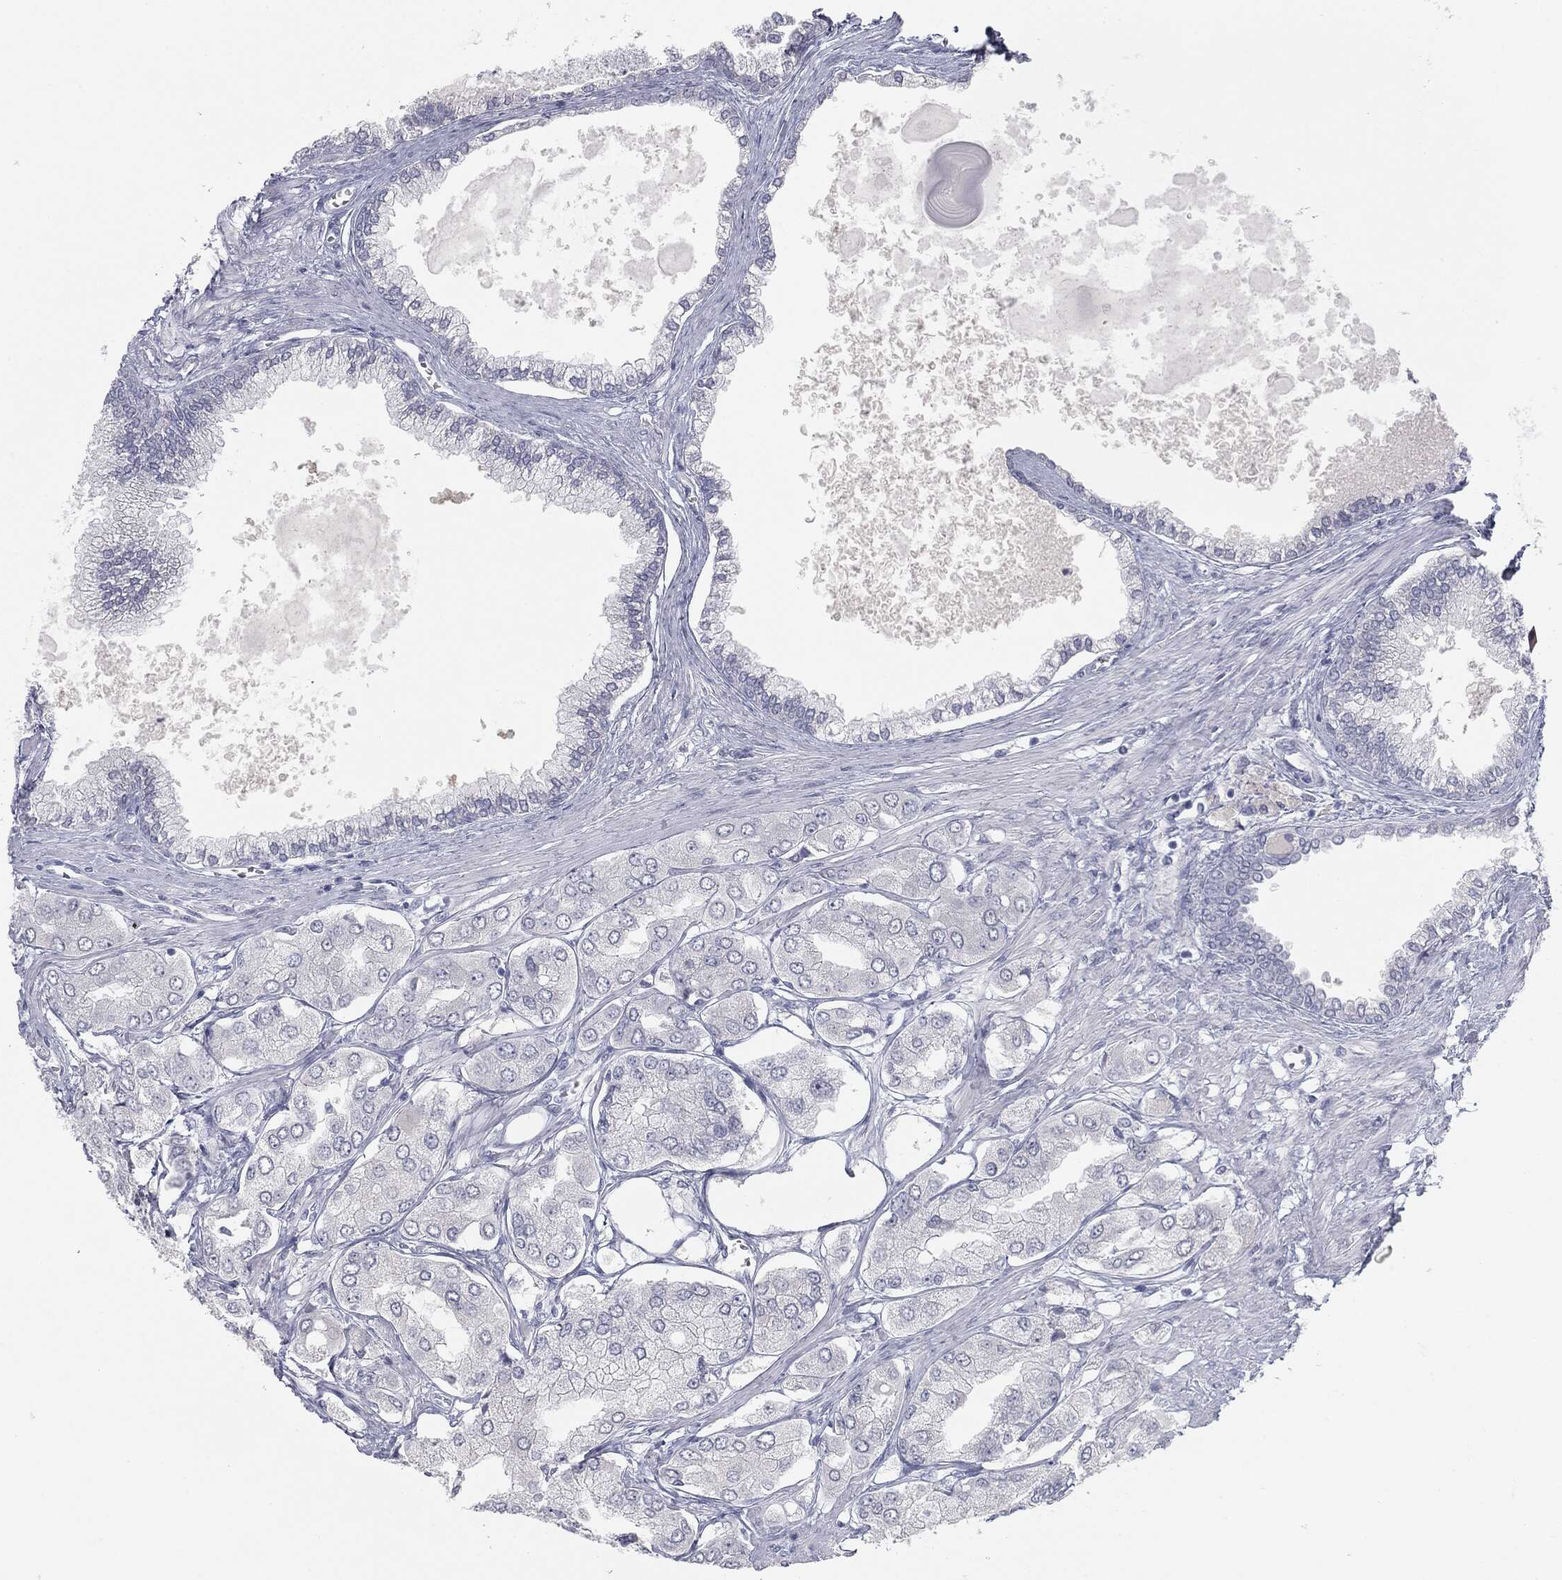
{"staining": {"intensity": "negative", "quantity": "none", "location": "none"}, "tissue": "prostate cancer", "cell_type": "Tumor cells", "image_type": "cancer", "snomed": [{"axis": "morphology", "description": "Adenocarcinoma, Low grade"}, {"axis": "topography", "description": "Prostate"}], "caption": "Immunohistochemistry (IHC) photomicrograph of neoplastic tissue: prostate cancer stained with DAB displays no significant protein positivity in tumor cells.", "gene": "MUC5AC", "patient": {"sex": "male", "age": 69}}